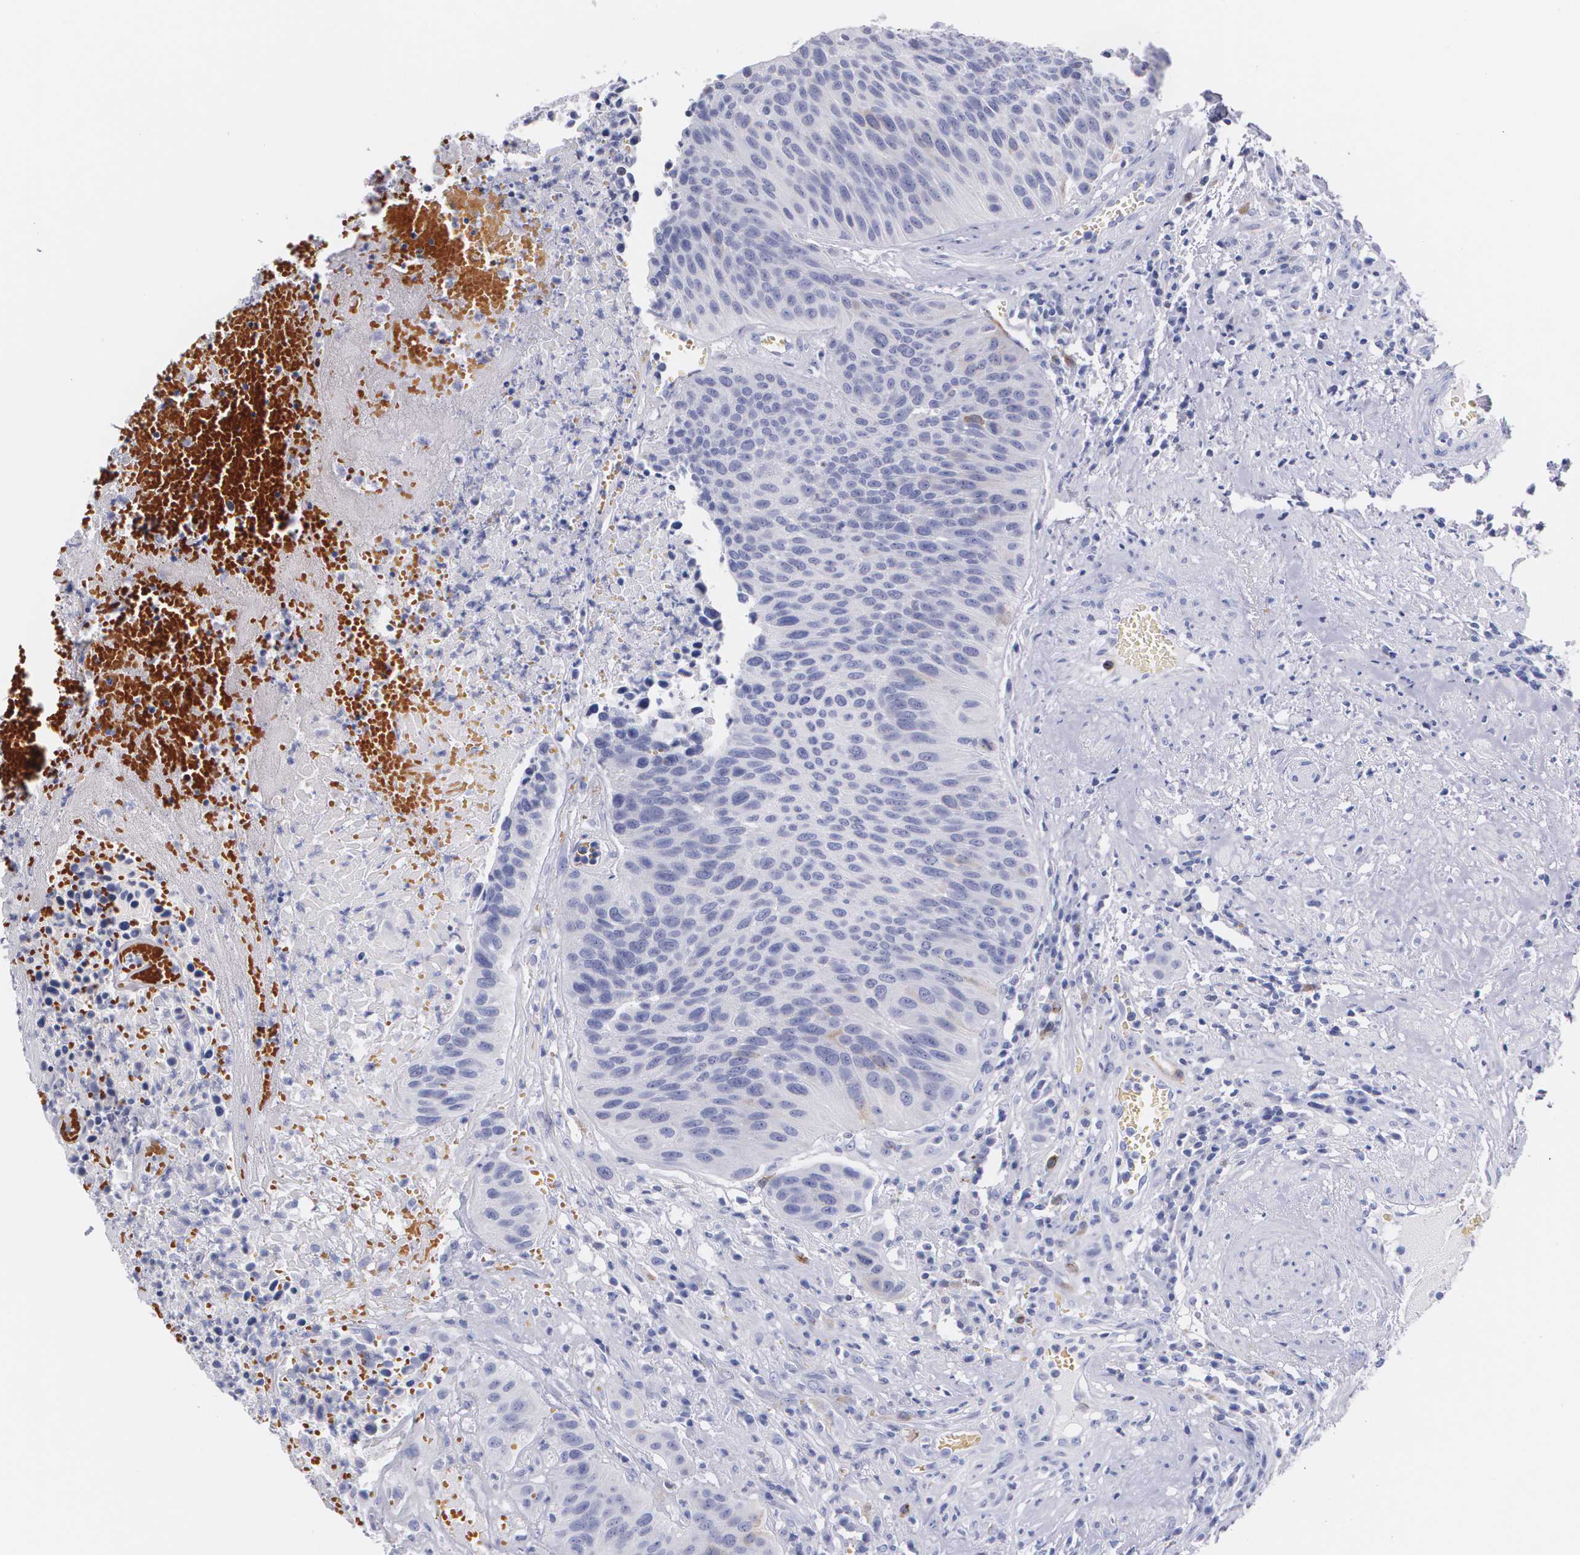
{"staining": {"intensity": "weak", "quantity": "<25%", "location": "cytoplasmic/membranous"}, "tissue": "urothelial cancer", "cell_type": "Tumor cells", "image_type": "cancer", "snomed": [{"axis": "morphology", "description": "Urothelial carcinoma, High grade"}, {"axis": "topography", "description": "Urinary bladder"}], "caption": "The photomicrograph reveals no staining of tumor cells in urothelial carcinoma (high-grade).", "gene": "HMMR", "patient": {"sex": "male", "age": 66}}